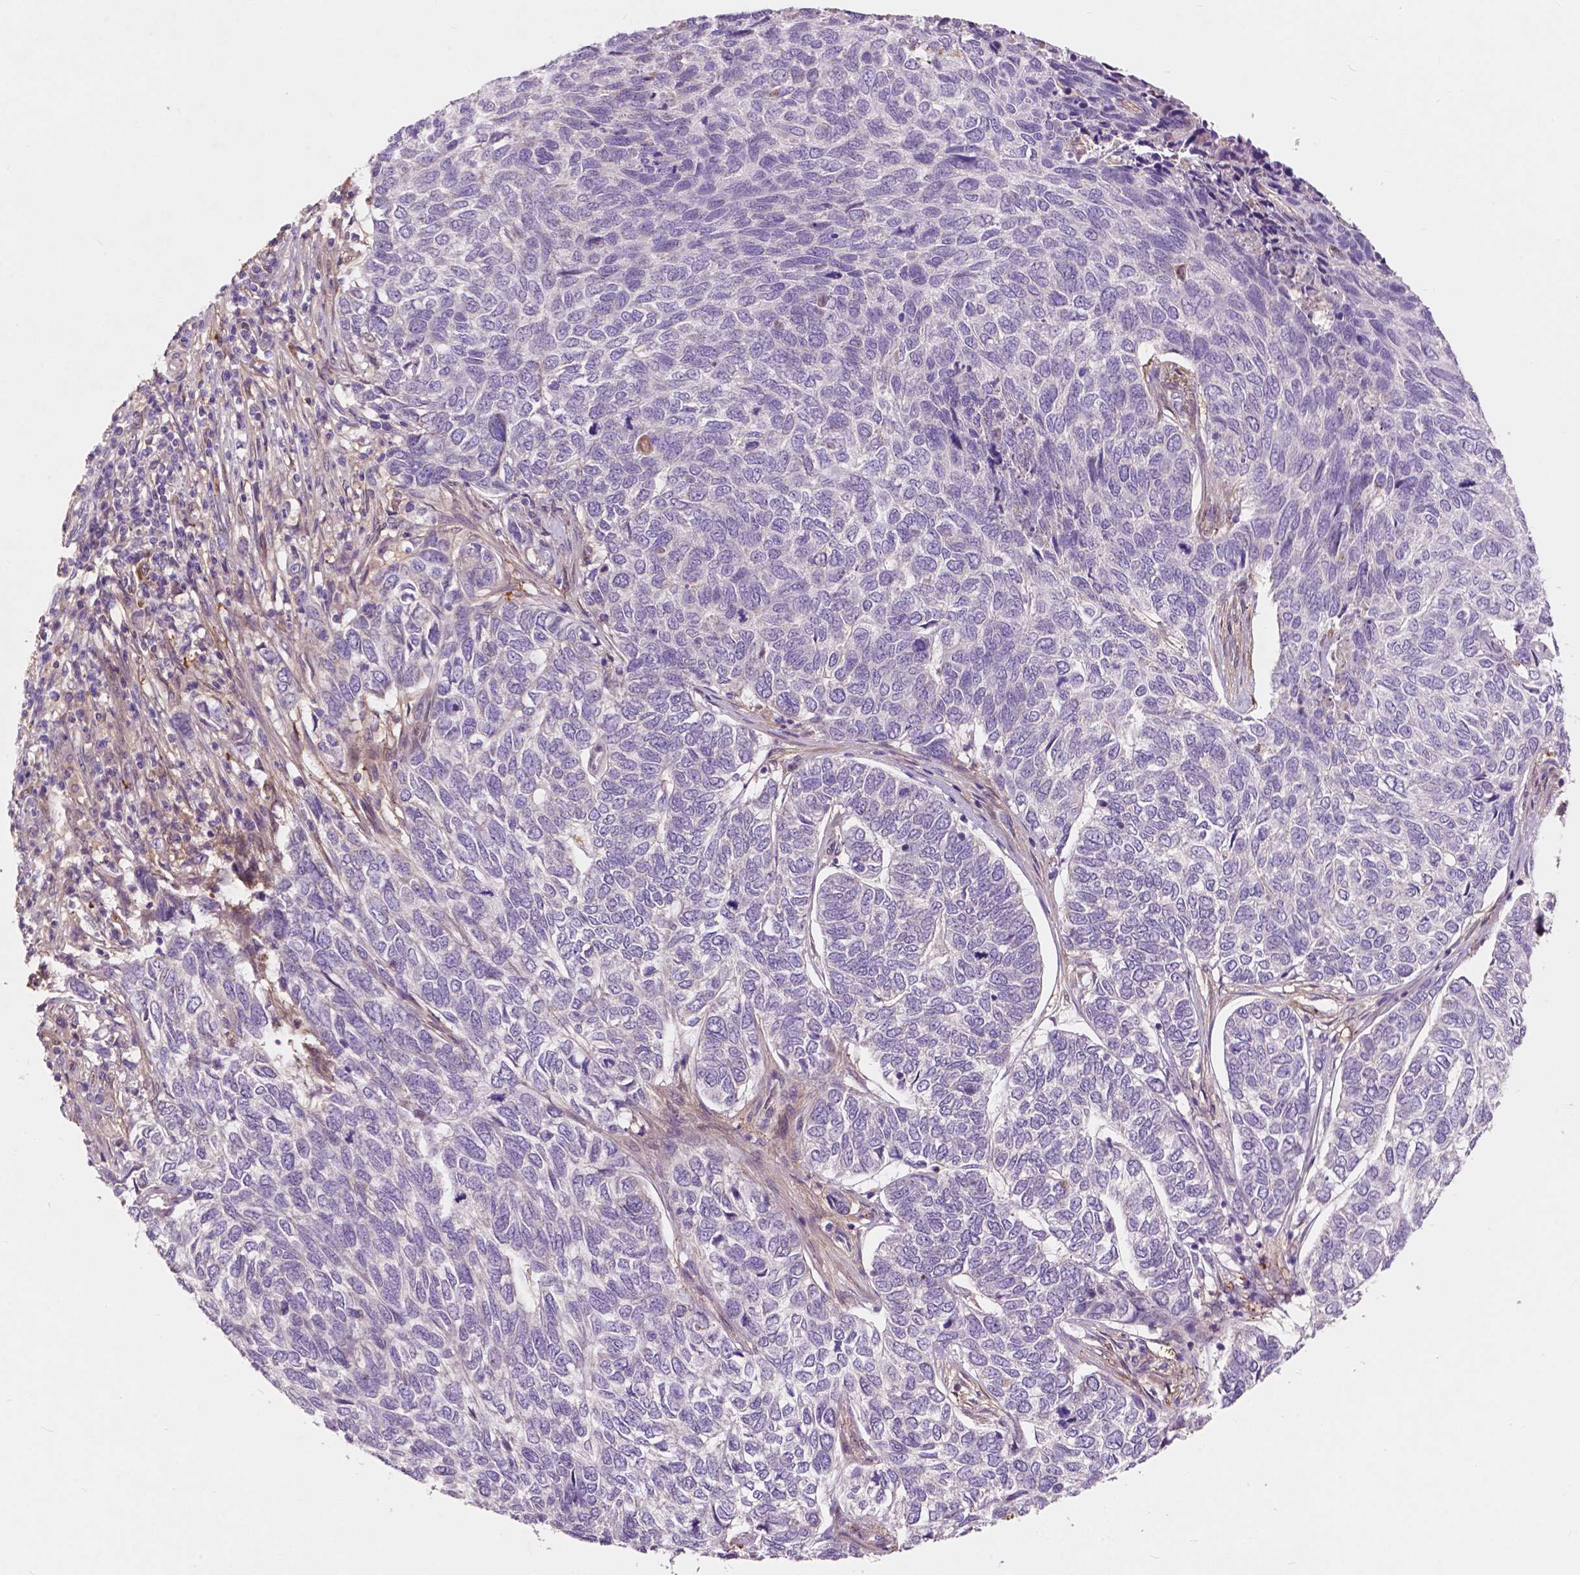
{"staining": {"intensity": "negative", "quantity": "none", "location": "none"}, "tissue": "skin cancer", "cell_type": "Tumor cells", "image_type": "cancer", "snomed": [{"axis": "morphology", "description": "Basal cell carcinoma"}, {"axis": "topography", "description": "Skin"}], "caption": "Basal cell carcinoma (skin) stained for a protein using immunohistochemistry displays no staining tumor cells.", "gene": "GPR37", "patient": {"sex": "female", "age": 65}}